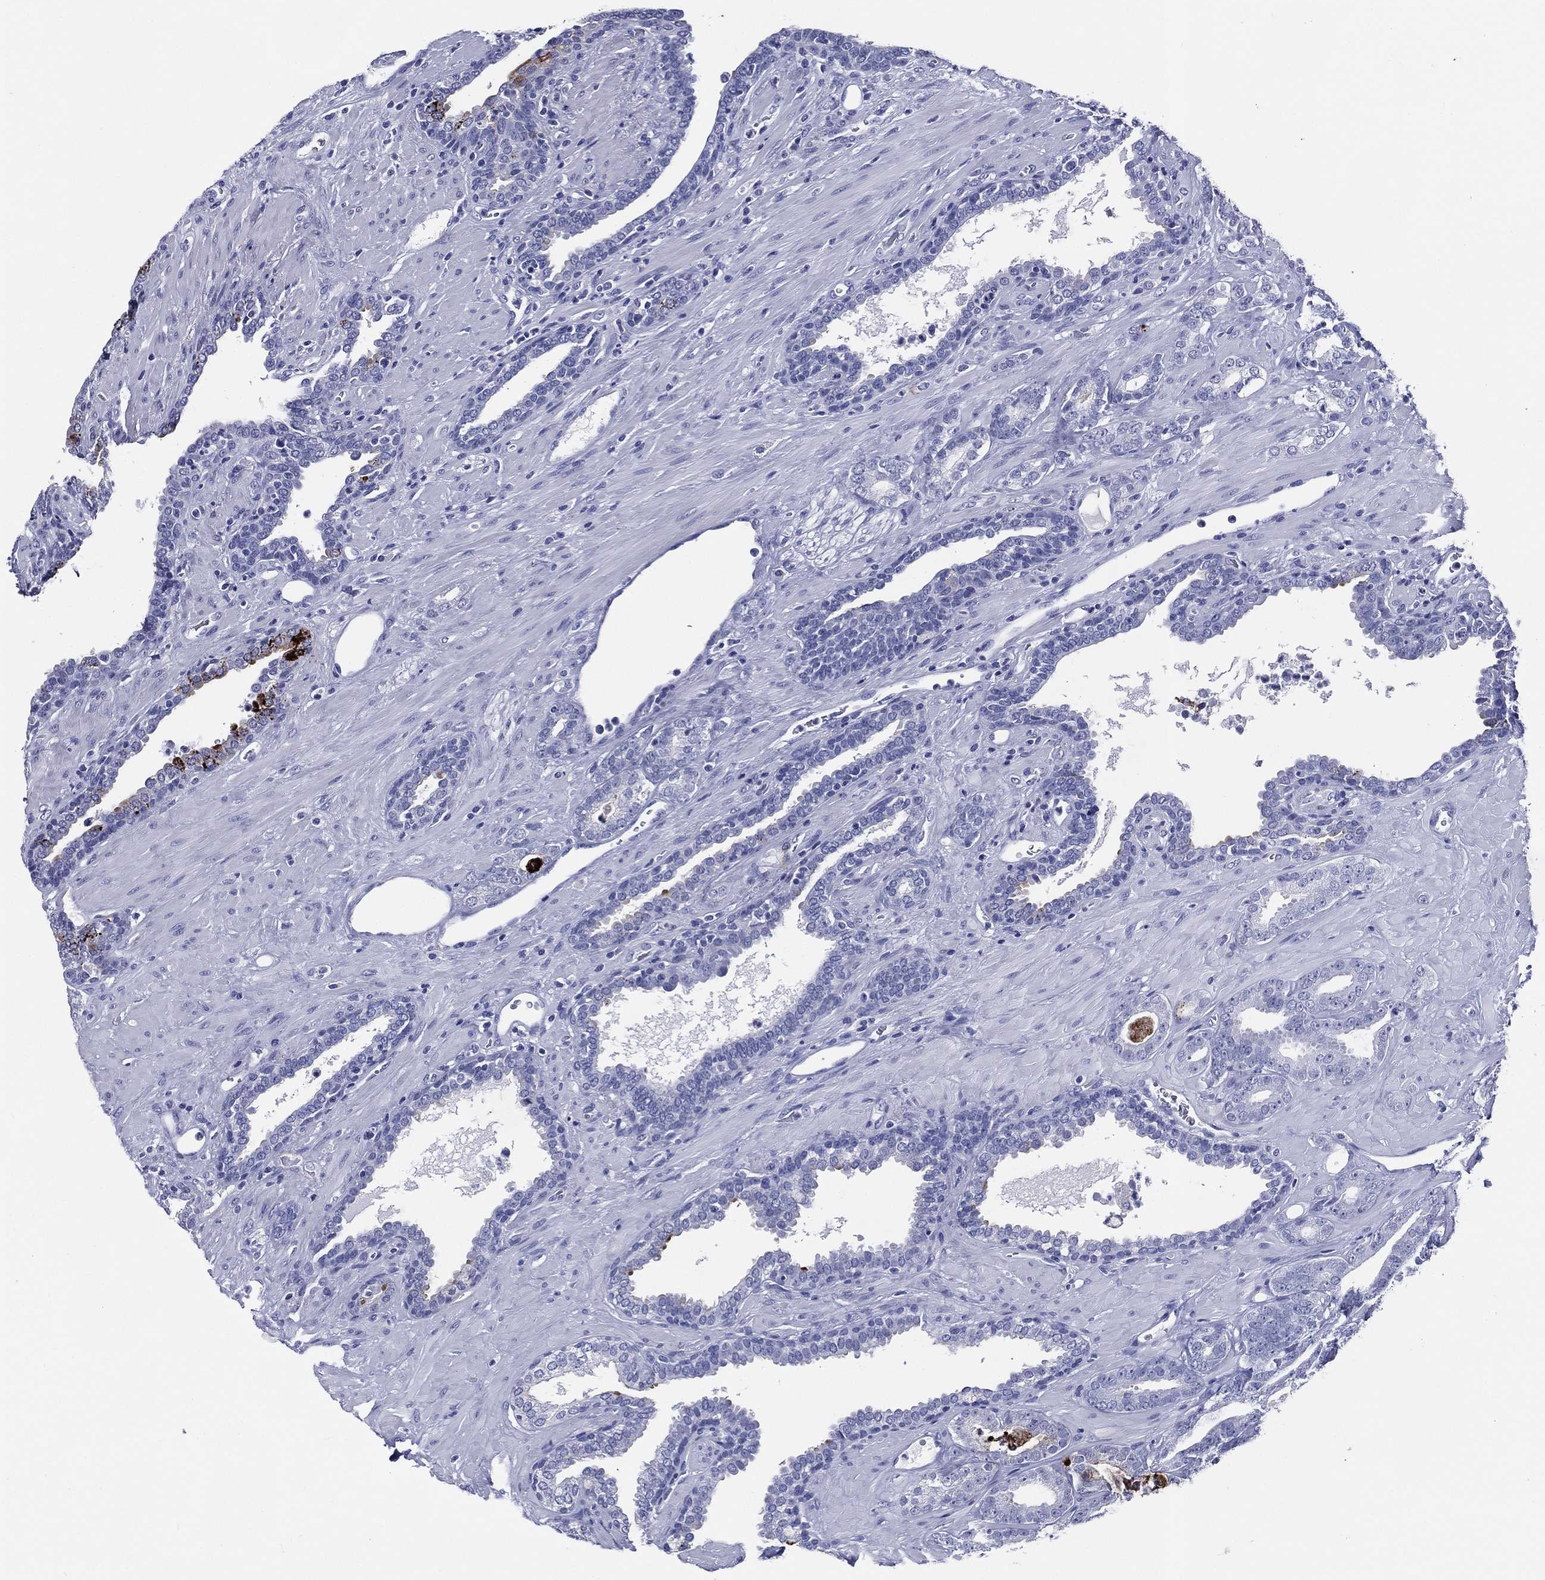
{"staining": {"intensity": "negative", "quantity": "none", "location": "none"}, "tissue": "prostate cancer", "cell_type": "Tumor cells", "image_type": "cancer", "snomed": [{"axis": "morphology", "description": "Adenocarcinoma, Low grade"}, {"axis": "topography", "description": "Prostate"}], "caption": "Immunohistochemistry (IHC) of prostate low-grade adenocarcinoma exhibits no positivity in tumor cells.", "gene": "ACE2", "patient": {"sex": "male", "age": 61}}